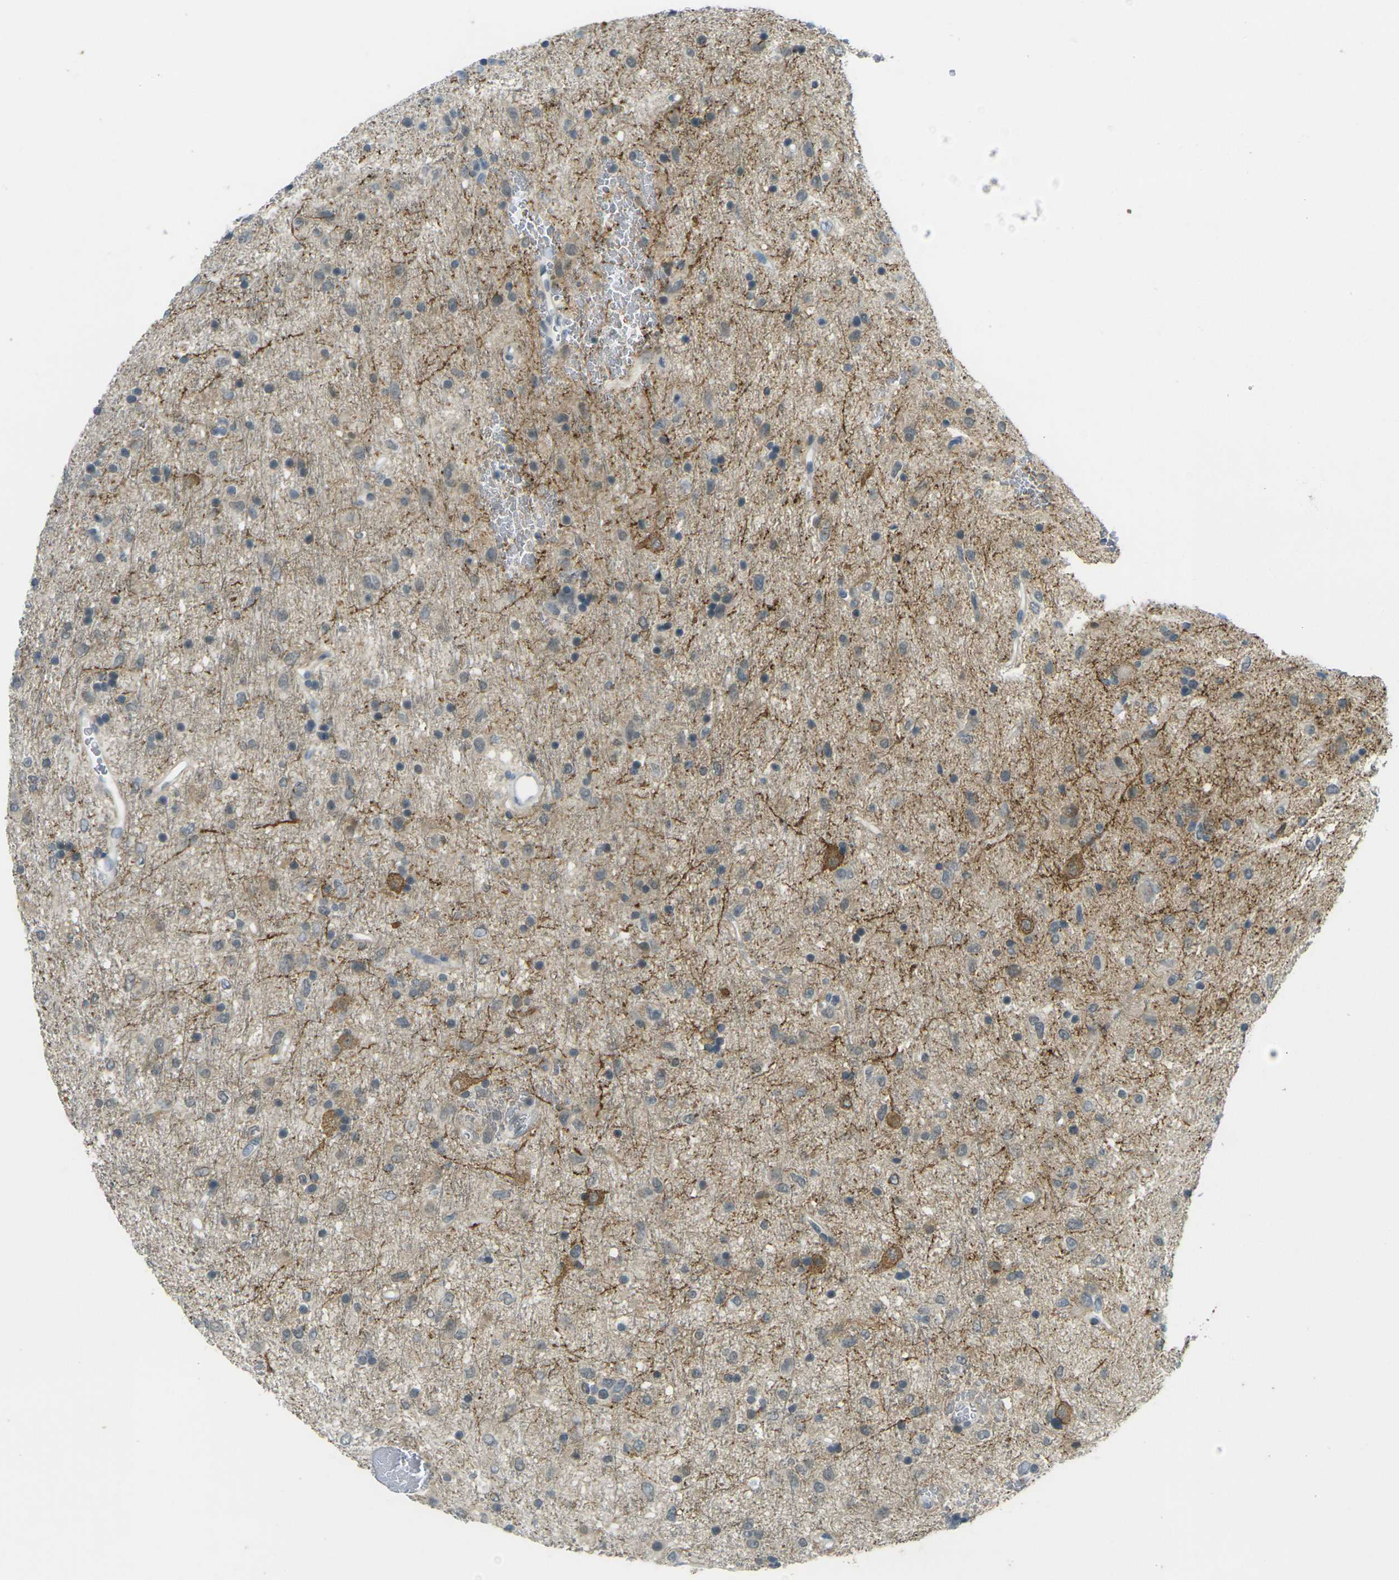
{"staining": {"intensity": "negative", "quantity": "none", "location": "none"}, "tissue": "glioma", "cell_type": "Tumor cells", "image_type": "cancer", "snomed": [{"axis": "morphology", "description": "Glioma, malignant, Low grade"}, {"axis": "topography", "description": "Brain"}], "caption": "Malignant low-grade glioma was stained to show a protein in brown. There is no significant positivity in tumor cells.", "gene": "SPTBN2", "patient": {"sex": "male", "age": 77}}